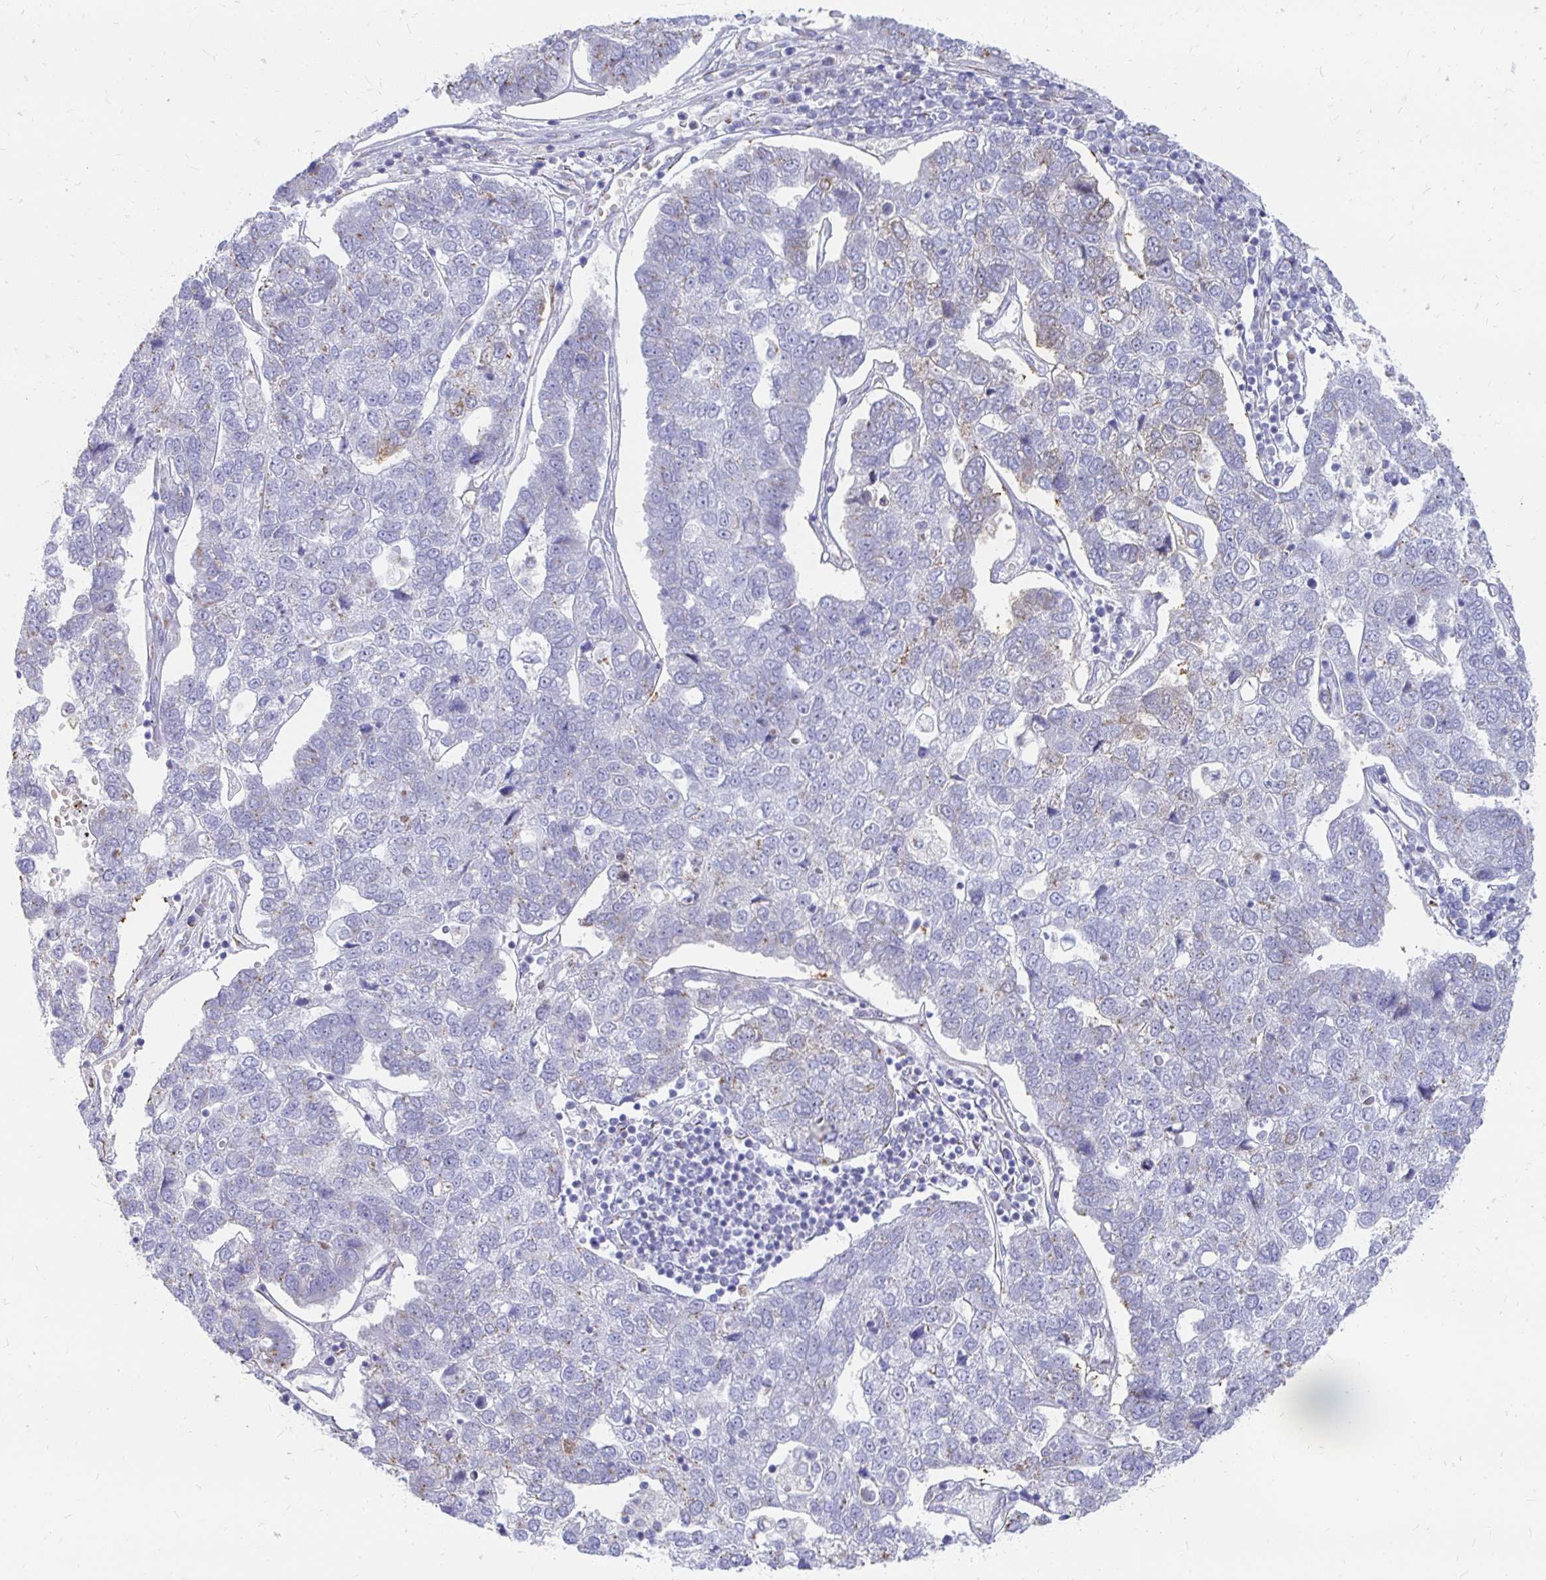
{"staining": {"intensity": "negative", "quantity": "none", "location": "none"}, "tissue": "pancreatic cancer", "cell_type": "Tumor cells", "image_type": "cancer", "snomed": [{"axis": "morphology", "description": "Adenocarcinoma, NOS"}, {"axis": "topography", "description": "Pancreas"}], "caption": "Adenocarcinoma (pancreatic) was stained to show a protein in brown. There is no significant staining in tumor cells. (Immunohistochemistry, brightfield microscopy, high magnification).", "gene": "PAGE4", "patient": {"sex": "female", "age": 61}}